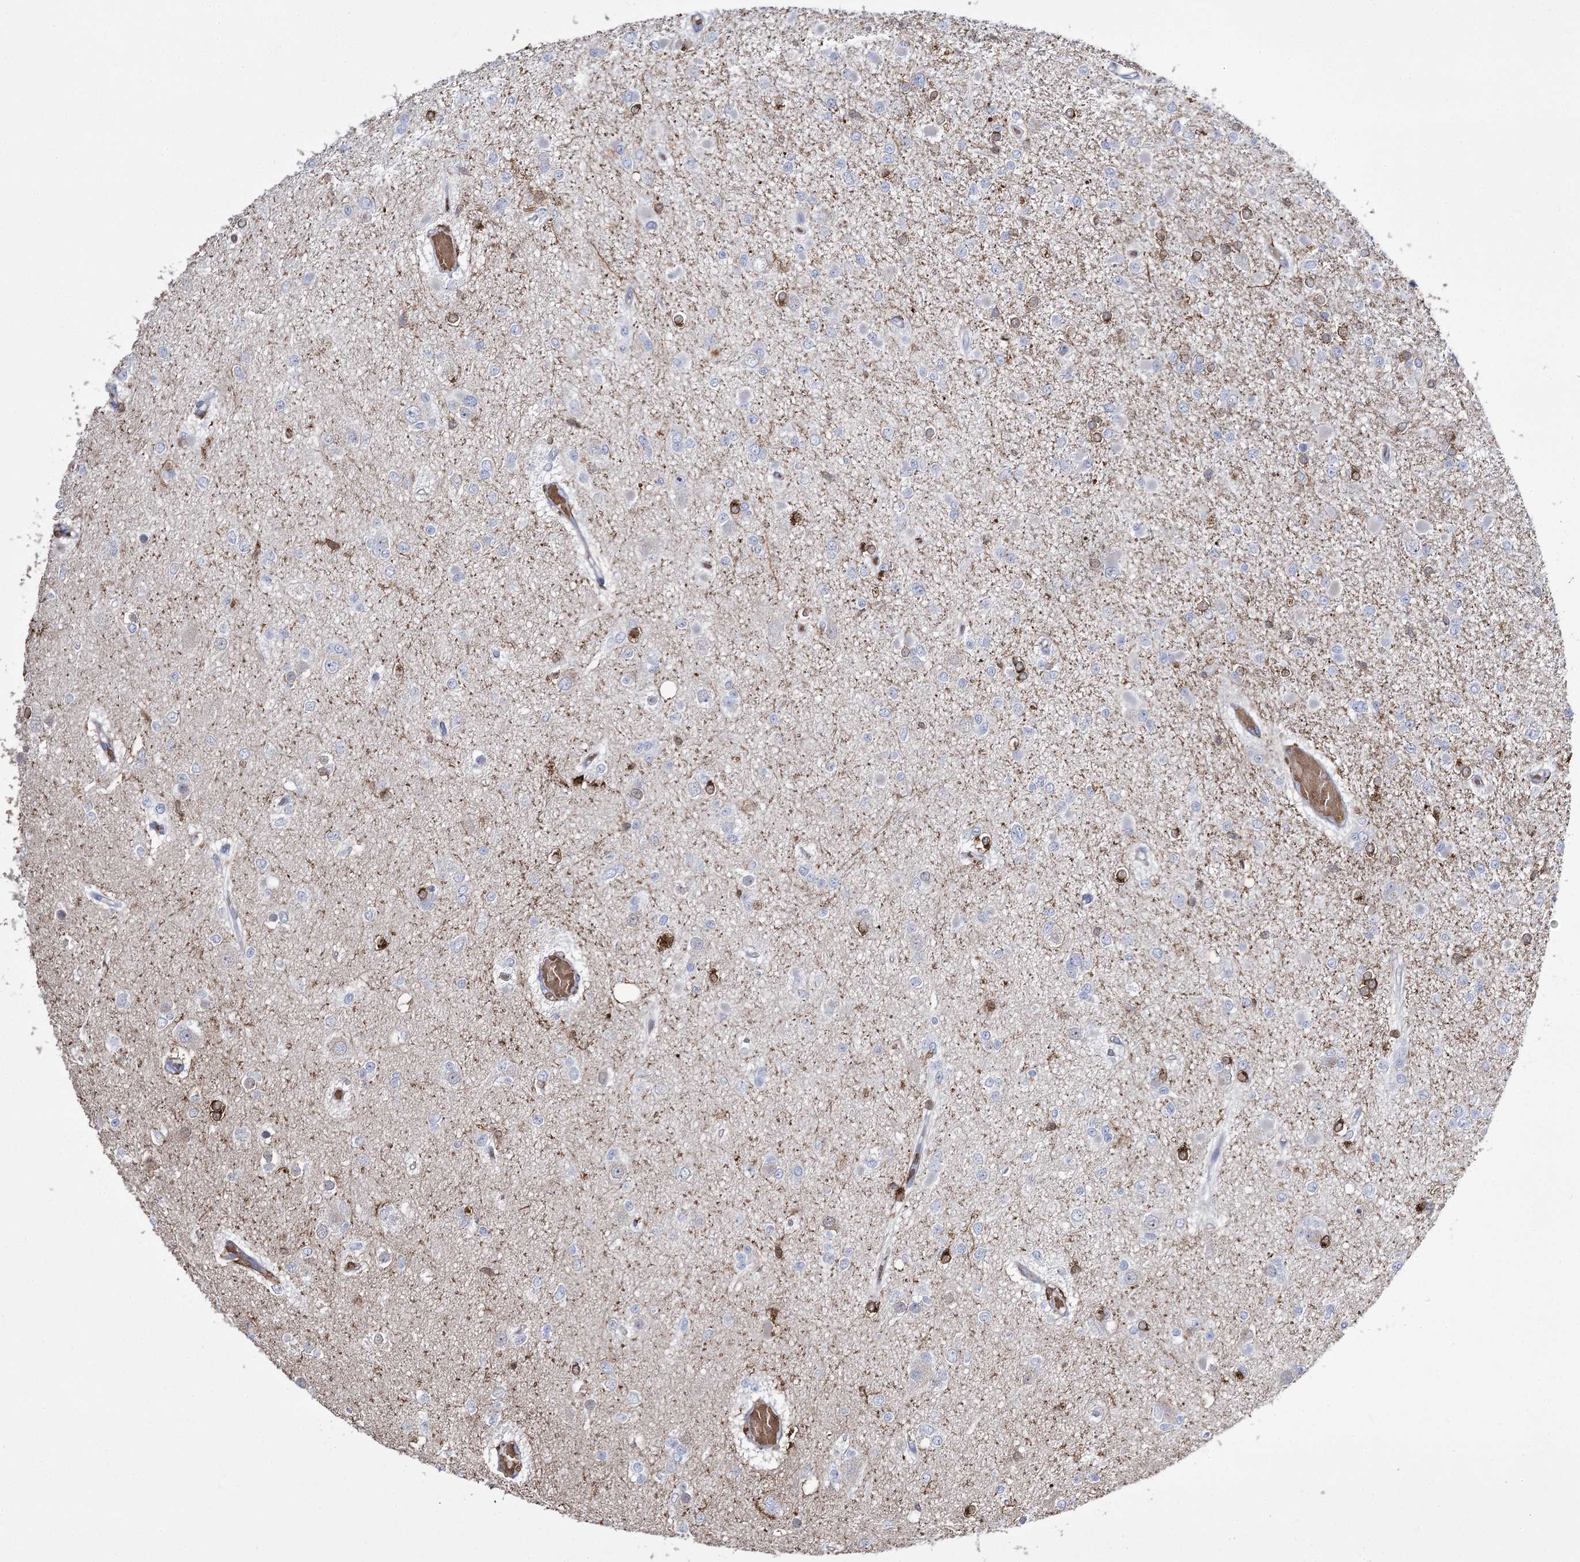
{"staining": {"intensity": "negative", "quantity": "none", "location": "none"}, "tissue": "glioma", "cell_type": "Tumor cells", "image_type": "cancer", "snomed": [{"axis": "morphology", "description": "Glioma, malignant, Low grade"}, {"axis": "topography", "description": "Brain"}], "caption": "High magnification brightfield microscopy of malignant glioma (low-grade) stained with DAB (brown) and counterstained with hematoxylin (blue): tumor cells show no significant positivity. The staining is performed using DAB brown chromogen with nuclei counter-stained in using hematoxylin.", "gene": "ZNF622", "patient": {"sex": "female", "age": 22}}